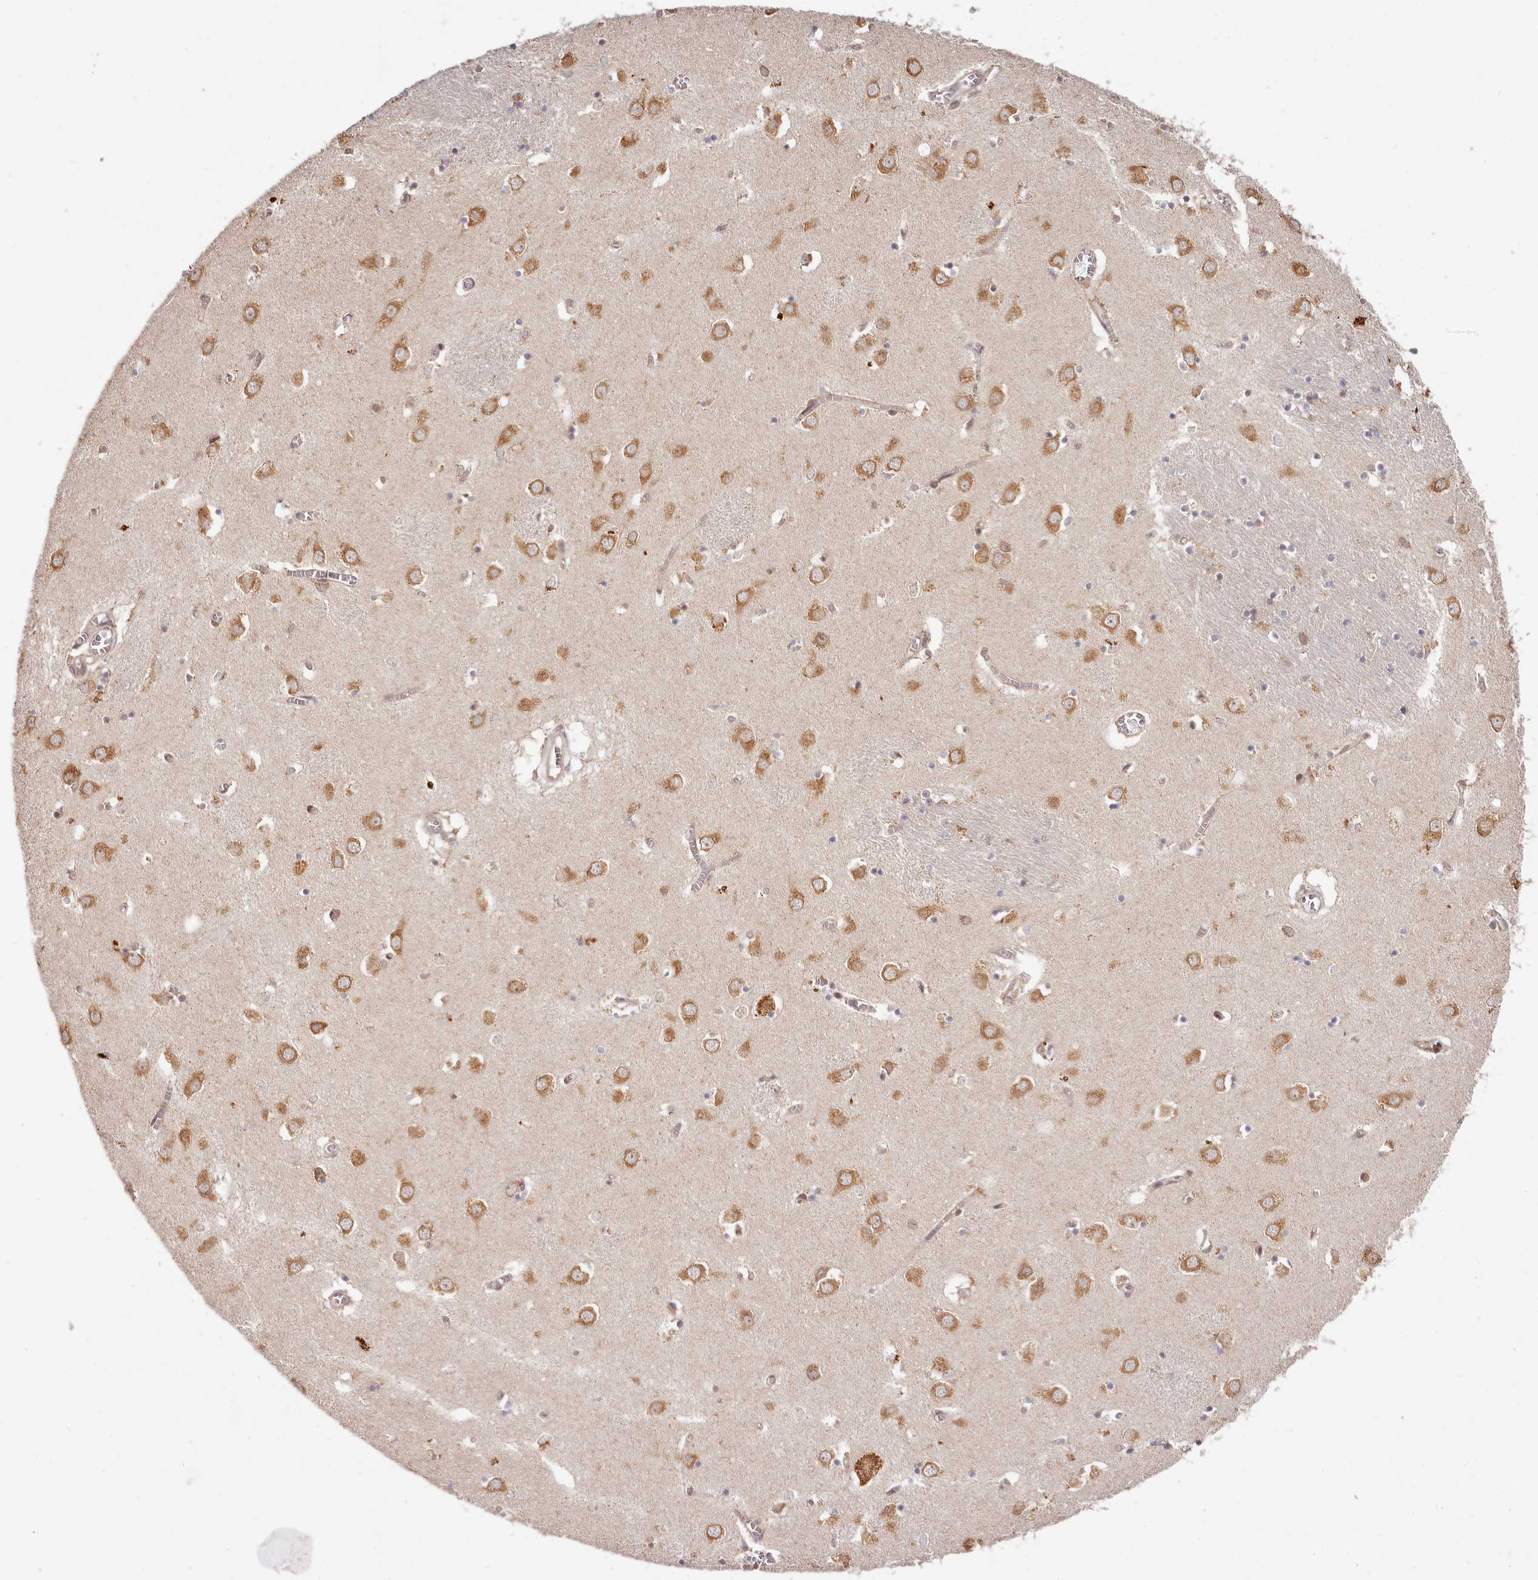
{"staining": {"intensity": "moderate", "quantity": "<25%", "location": "cytoplasmic/membranous"}, "tissue": "caudate", "cell_type": "Glial cells", "image_type": "normal", "snomed": [{"axis": "morphology", "description": "Normal tissue, NOS"}, {"axis": "topography", "description": "Lateral ventricle wall"}], "caption": "Immunohistochemistry (IHC) micrograph of normal human caudate stained for a protein (brown), which reveals low levels of moderate cytoplasmic/membranous positivity in about <25% of glial cells.", "gene": "TMIE", "patient": {"sex": "male", "age": 70}}